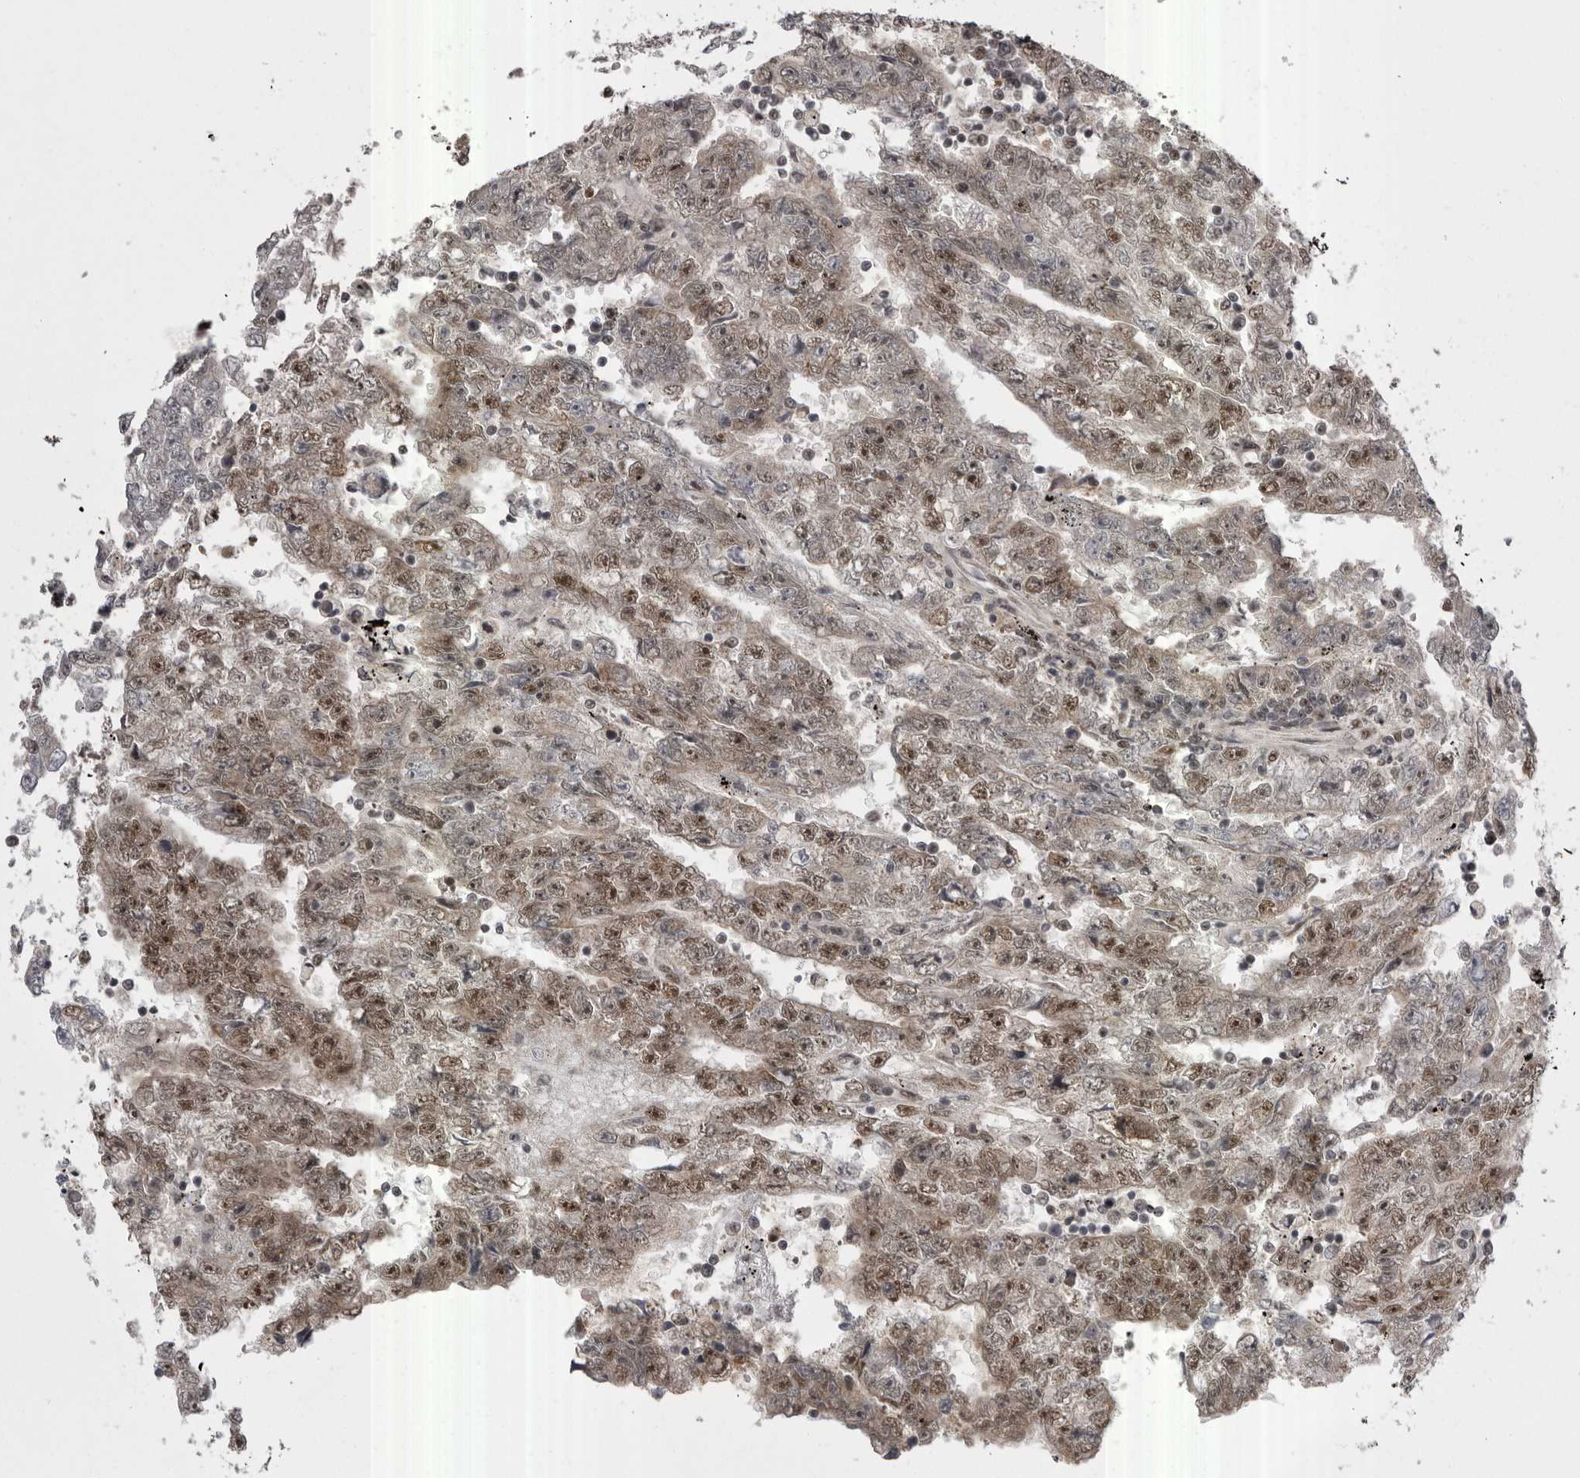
{"staining": {"intensity": "moderate", "quantity": ">75%", "location": "nuclear"}, "tissue": "testis cancer", "cell_type": "Tumor cells", "image_type": "cancer", "snomed": [{"axis": "morphology", "description": "Carcinoma, Embryonal, NOS"}, {"axis": "topography", "description": "Testis"}], "caption": "This photomicrograph displays embryonal carcinoma (testis) stained with immunohistochemistry to label a protein in brown. The nuclear of tumor cells show moderate positivity for the protein. Nuclei are counter-stained blue.", "gene": "MEPCE", "patient": {"sex": "male", "age": 25}}